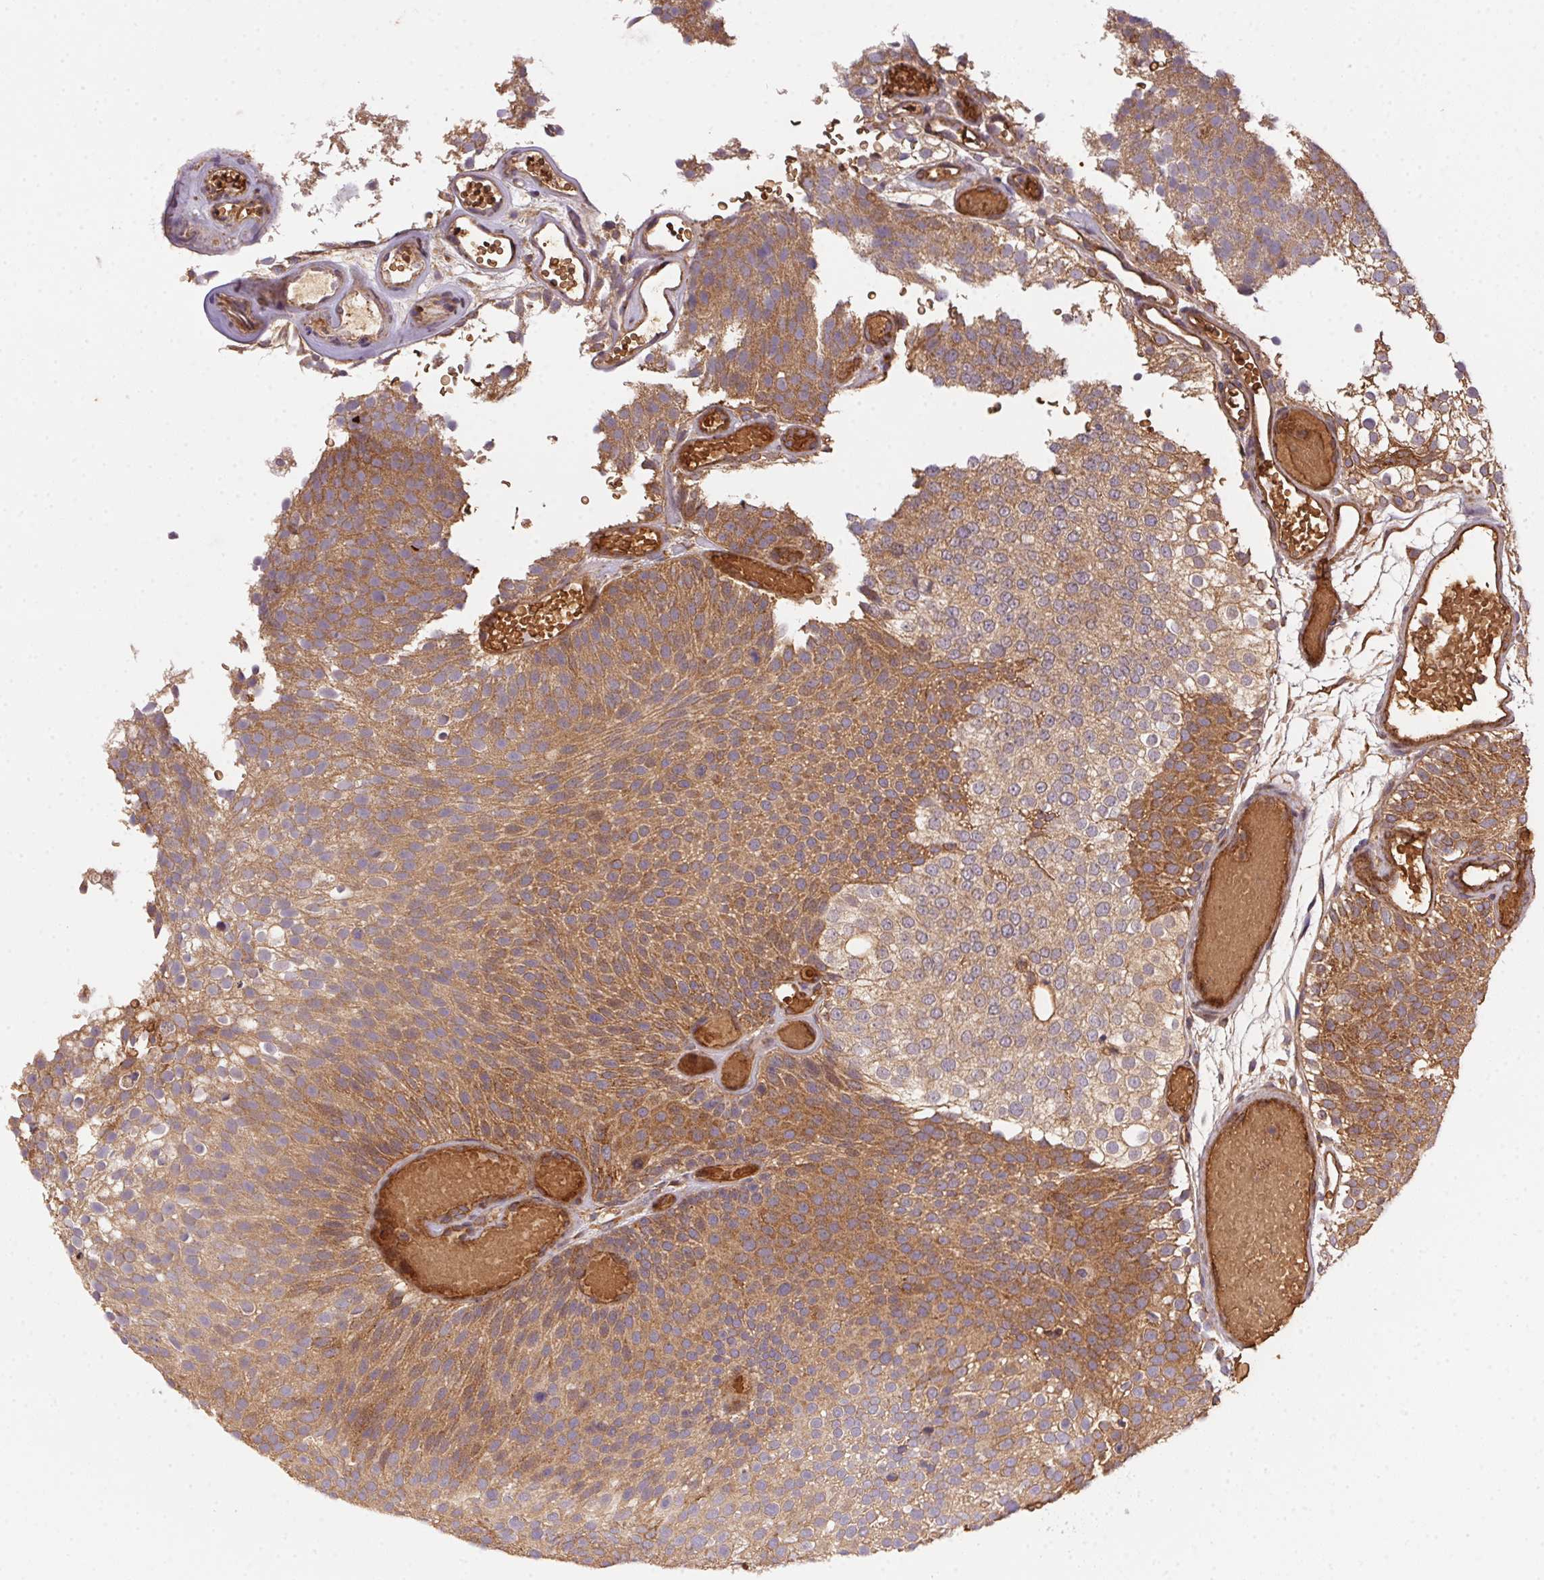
{"staining": {"intensity": "moderate", "quantity": "25%-75%", "location": "cytoplasmic/membranous"}, "tissue": "urothelial cancer", "cell_type": "Tumor cells", "image_type": "cancer", "snomed": [{"axis": "morphology", "description": "Urothelial carcinoma, Low grade"}, {"axis": "topography", "description": "Urinary bladder"}], "caption": "This is an image of immunohistochemistry staining of urothelial cancer, which shows moderate expression in the cytoplasmic/membranous of tumor cells.", "gene": "USE1", "patient": {"sex": "male", "age": 78}}